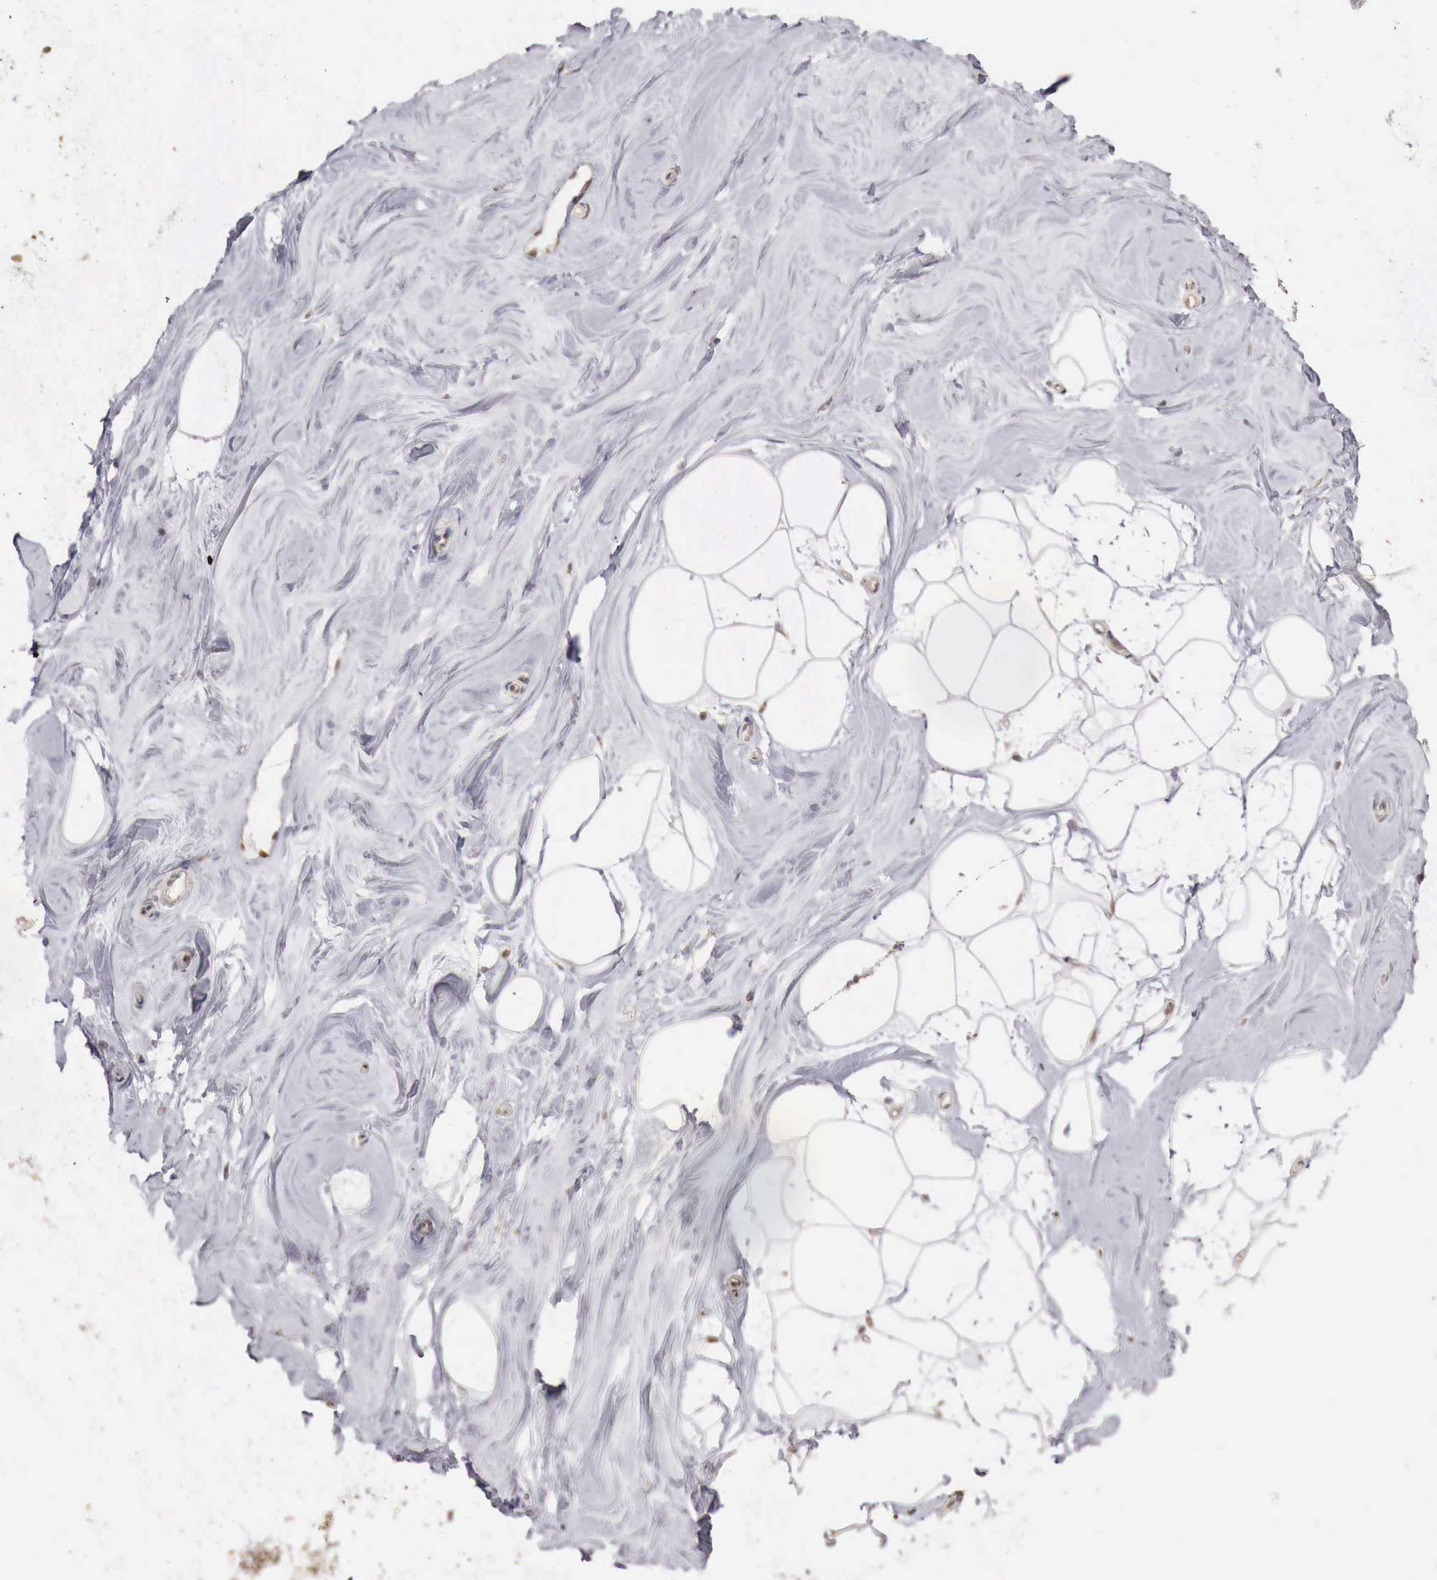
{"staining": {"intensity": "weak", "quantity": ">75%", "location": "nuclear"}, "tissue": "adipose tissue", "cell_type": "Adipocytes", "image_type": "normal", "snomed": [{"axis": "morphology", "description": "Normal tissue, NOS"}, {"axis": "topography", "description": "Breast"}], "caption": "This photomicrograph reveals immunohistochemistry staining of unremarkable human adipose tissue, with low weak nuclear positivity in approximately >75% of adipocytes.", "gene": "KHDRBS2", "patient": {"sex": "female", "age": 44}}